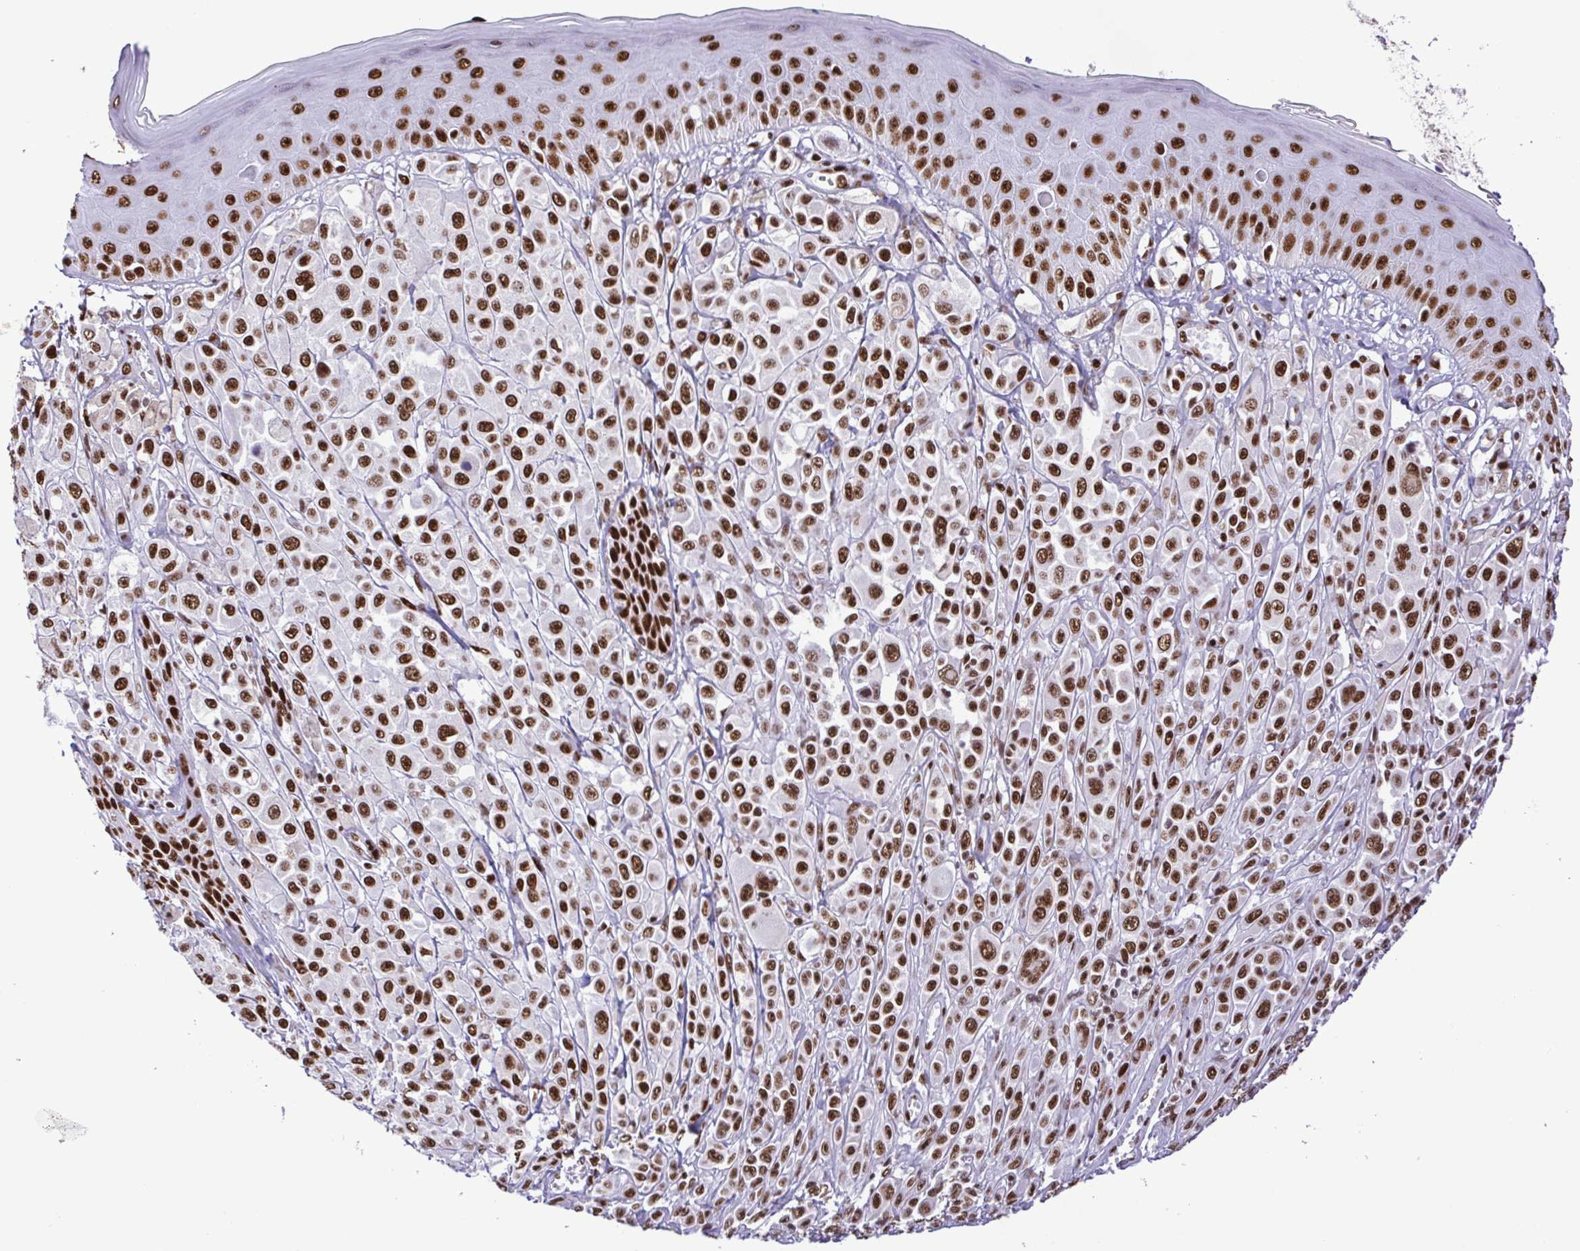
{"staining": {"intensity": "strong", "quantity": ">75%", "location": "nuclear"}, "tissue": "melanoma", "cell_type": "Tumor cells", "image_type": "cancer", "snomed": [{"axis": "morphology", "description": "Malignant melanoma, NOS"}, {"axis": "topography", "description": "Skin"}], "caption": "Immunohistochemical staining of malignant melanoma displays high levels of strong nuclear staining in about >75% of tumor cells.", "gene": "TRIM28", "patient": {"sex": "male", "age": 67}}